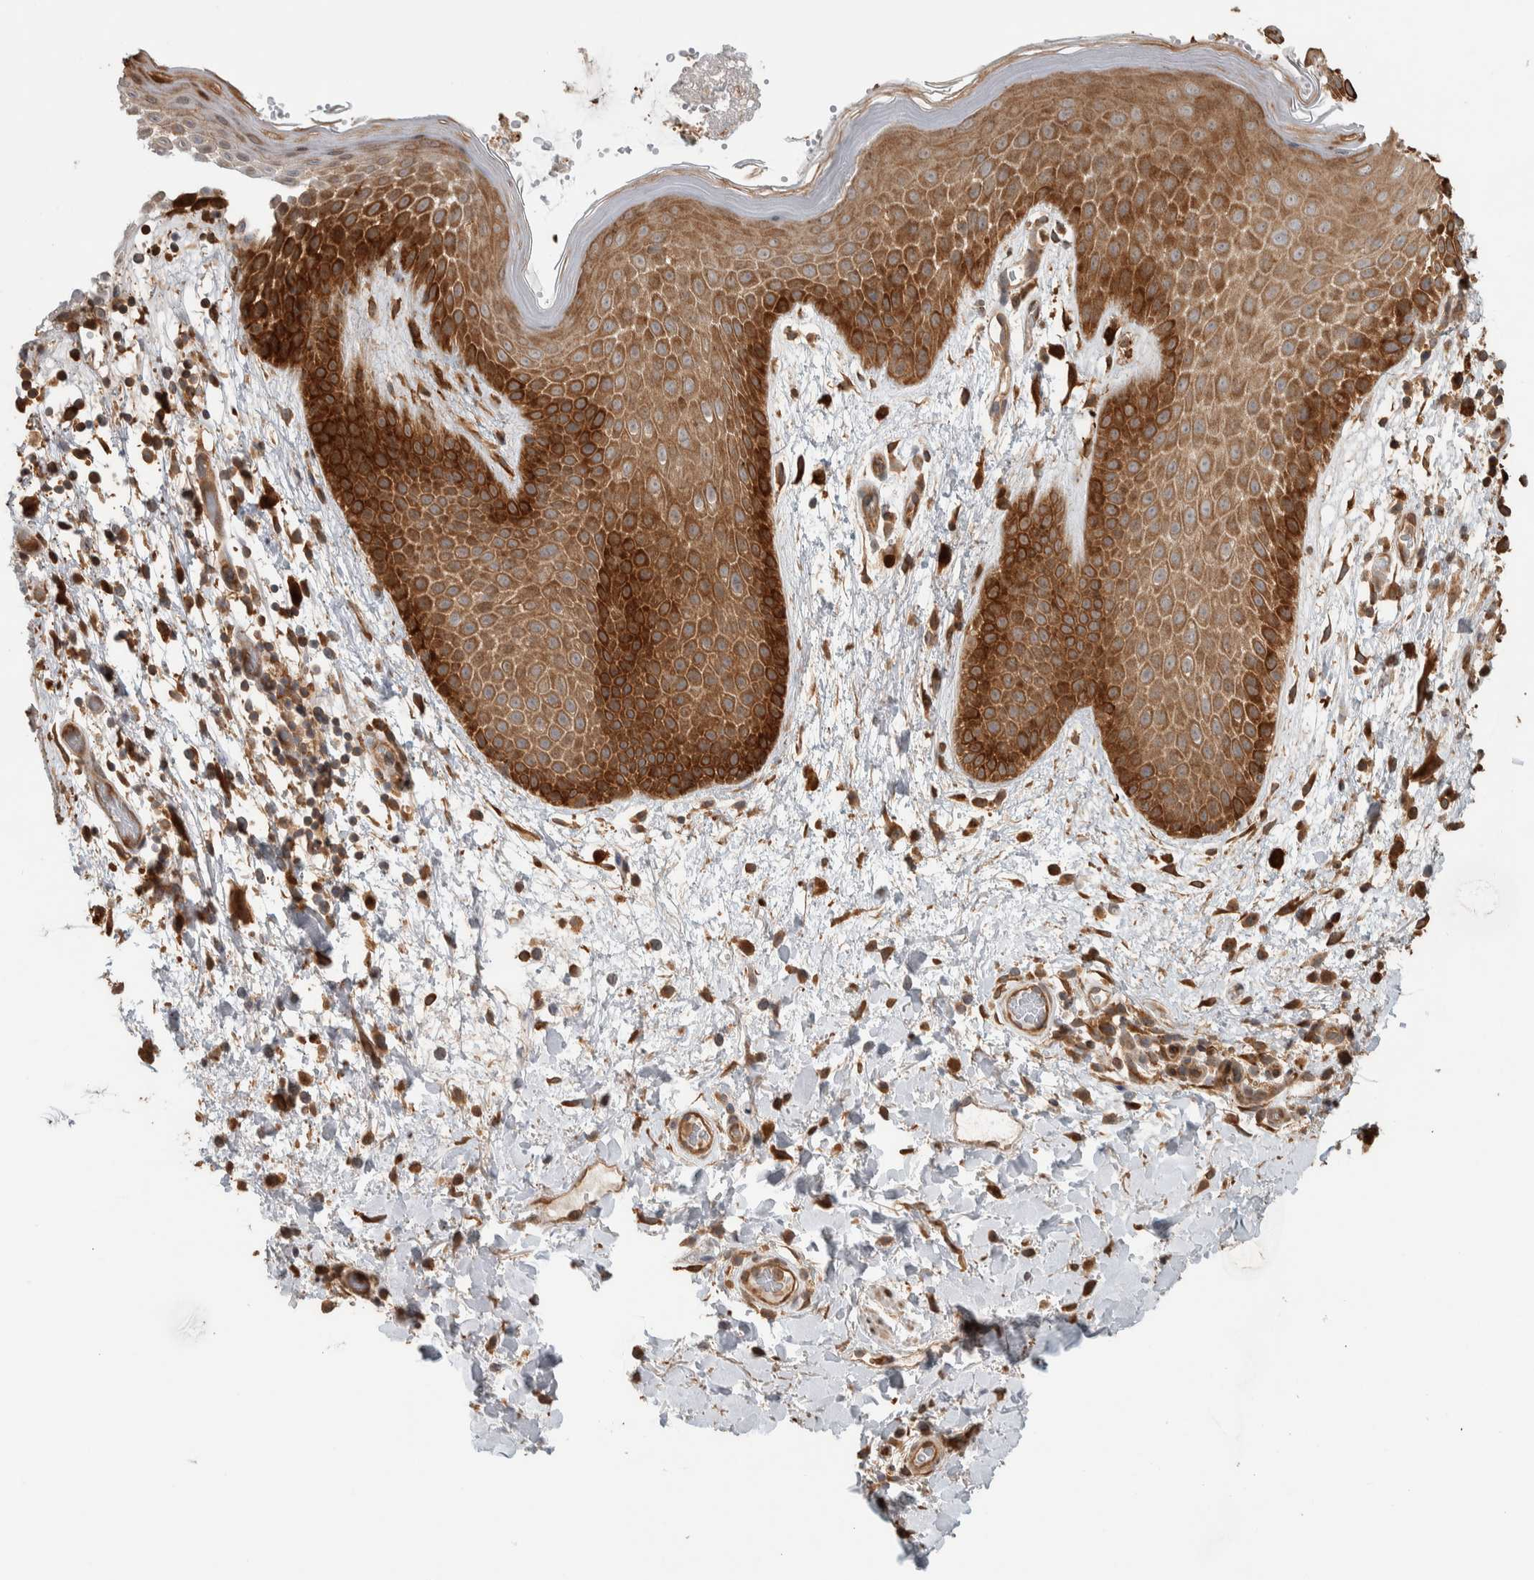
{"staining": {"intensity": "strong", "quantity": ">75%", "location": "cytoplasmic/membranous"}, "tissue": "skin", "cell_type": "Epidermal cells", "image_type": "normal", "snomed": [{"axis": "morphology", "description": "Normal tissue, NOS"}, {"axis": "topography", "description": "Anal"}], "caption": "This photomicrograph reveals IHC staining of unremarkable human skin, with high strong cytoplasmic/membranous staining in approximately >75% of epidermal cells.", "gene": "CNTROB", "patient": {"sex": "male", "age": 74}}